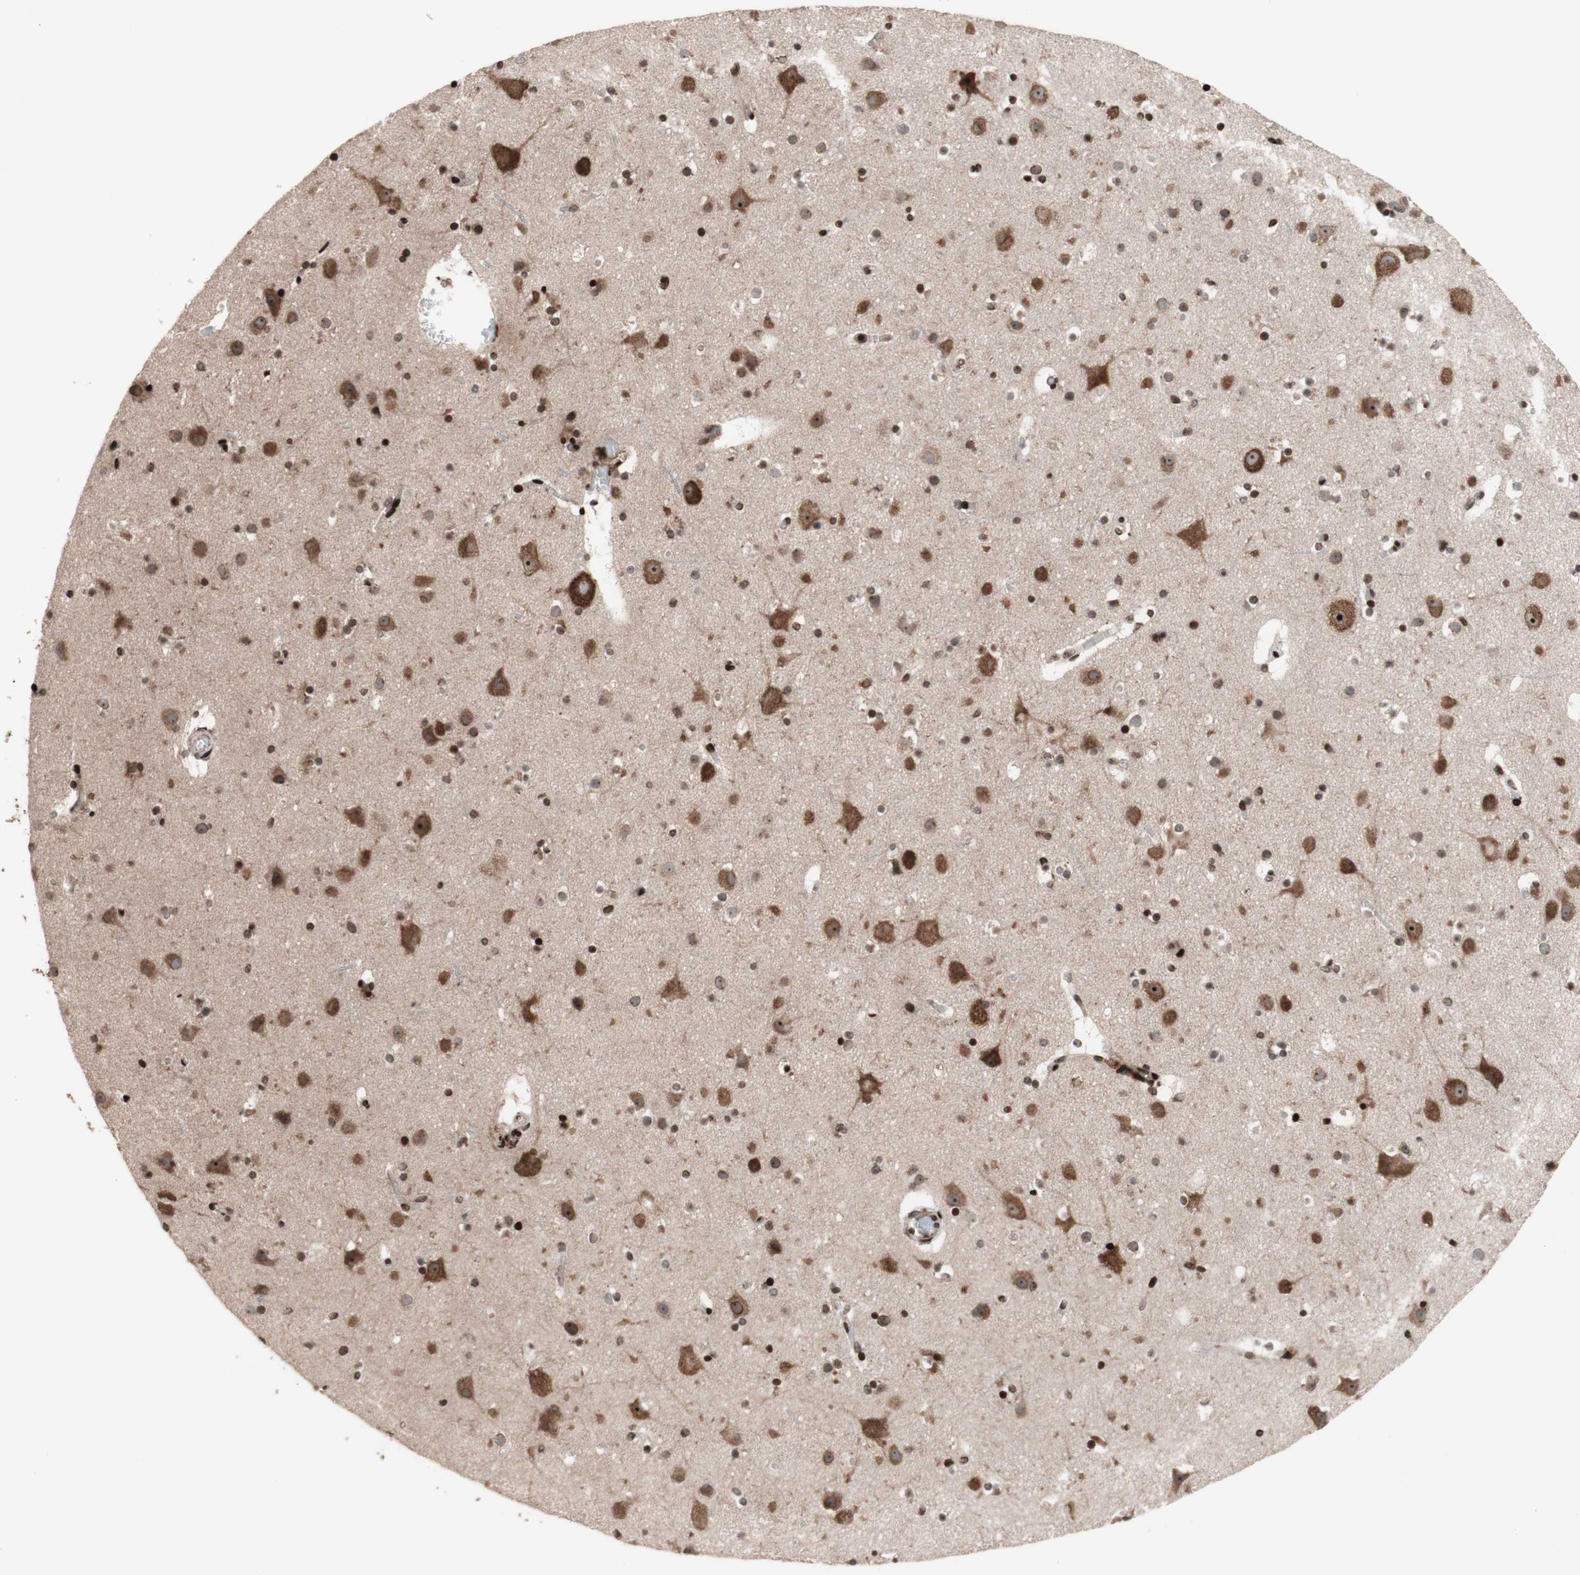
{"staining": {"intensity": "moderate", "quantity": ">75%", "location": "cytoplasmic/membranous,nuclear"}, "tissue": "cerebral cortex", "cell_type": "Endothelial cells", "image_type": "normal", "snomed": [{"axis": "morphology", "description": "Normal tissue, NOS"}, {"axis": "topography", "description": "Cerebral cortex"}], "caption": "A medium amount of moderate cytoplasmic/membranous,nuclear positivity is identified in about >75% of endothelial cells in unremarkable cerebral cortex.", "gene": "POLA1", "patient": {"sex": "male", "age": 45}}